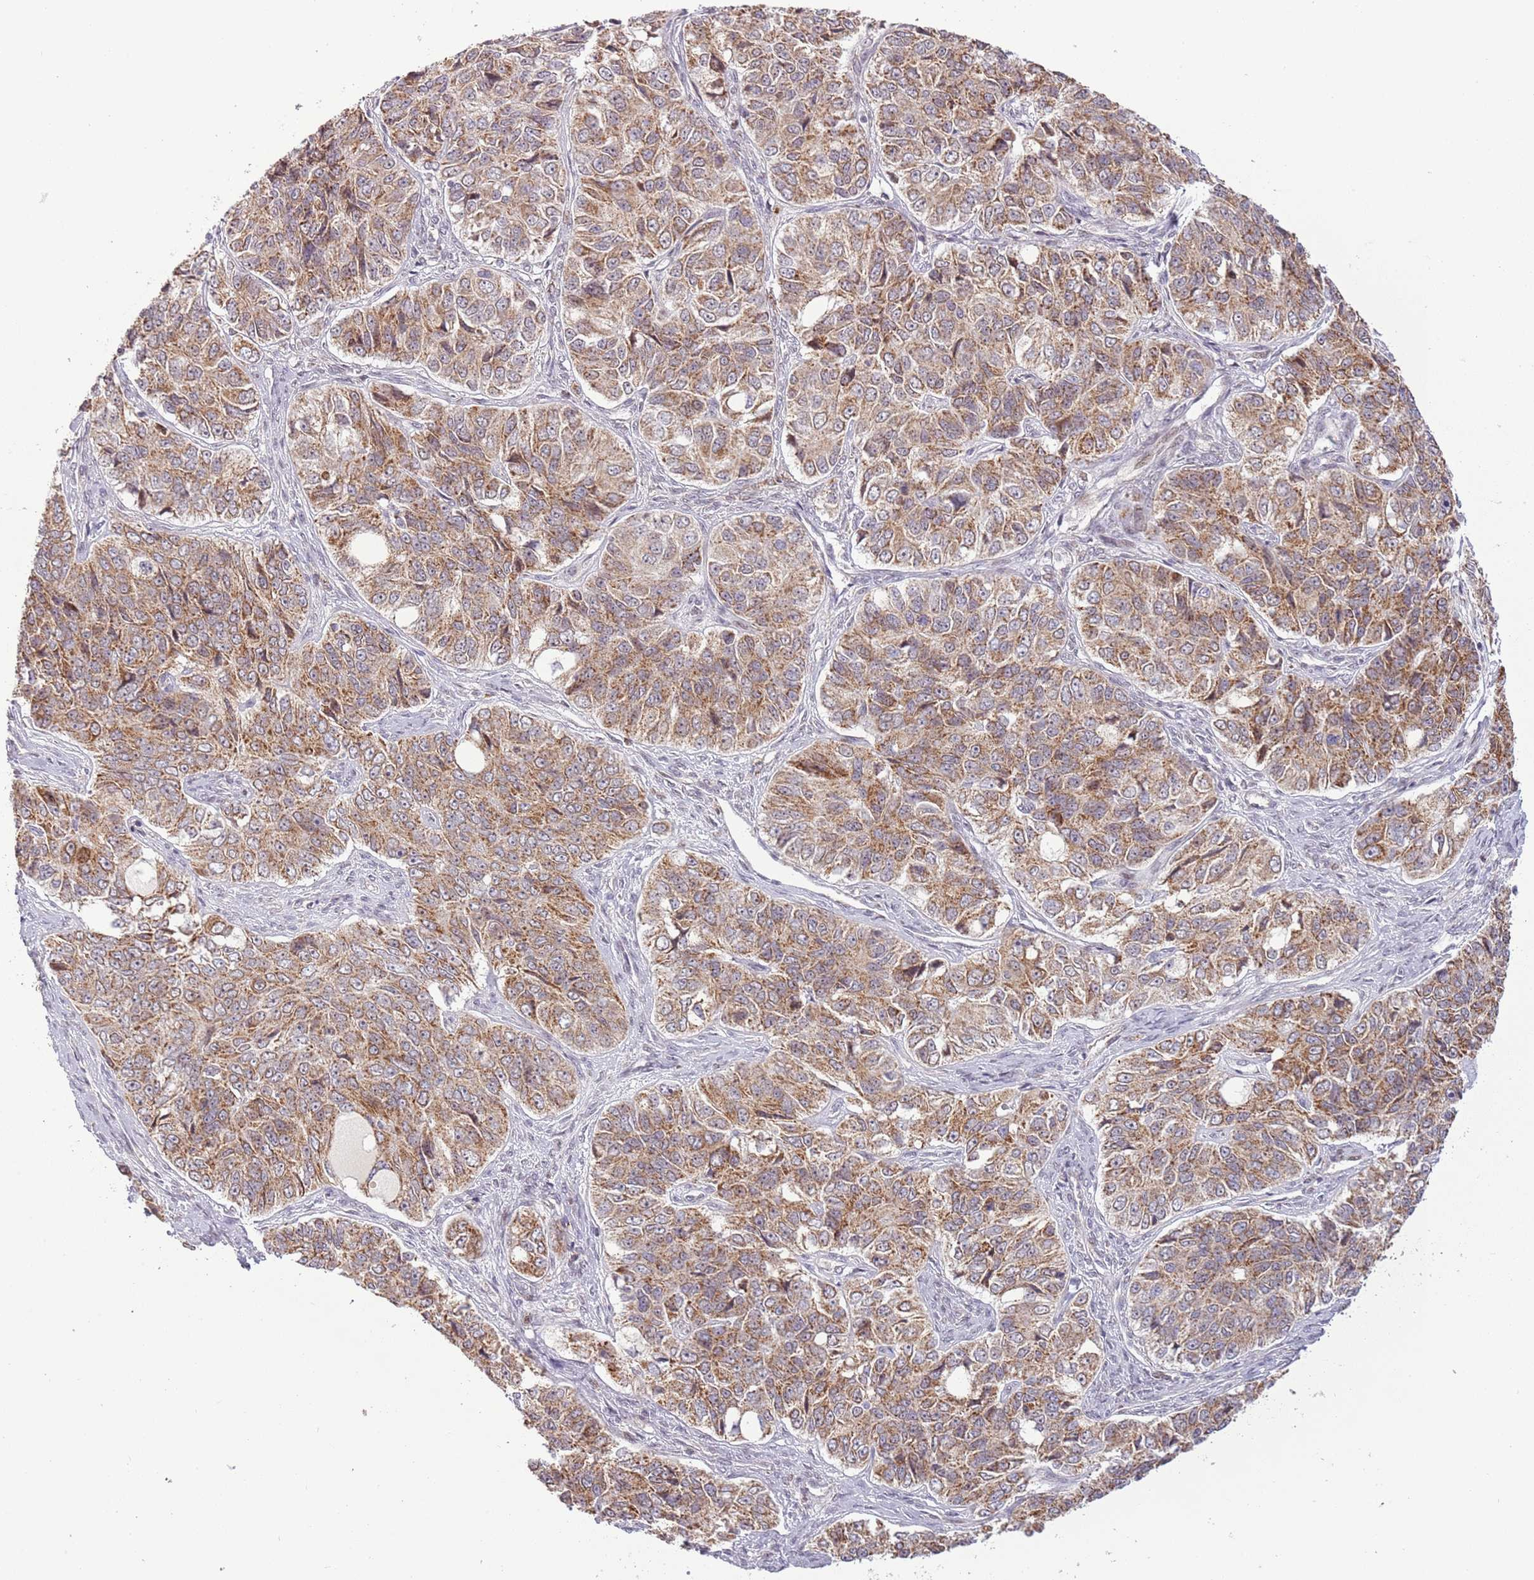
{"staining": {"intensity": "moderate", "quantity": ">75%", "location": "cytoplasmic/membranous"}, "tissue": "ovarian cancer", "cell_type": "Tumor cells", "image_type": "cancer", "snomed": [{"axis": "morphology", "description": "Carcinoma, endometroid"}, {"axis": "topography", "description": "Ovary"}], "caption": "Endometroid carcinoma (ovarian) was stained to show a protein in brown. There is medium levels of moderate cytoplasmic/membranous positivity in about >75% of tumor cells. (Stains: DAB in brown, nuclei in blue, Microscopy: brightfield microscopy at high magnification).", "gene": "MLLT11", "patient": {"sex": "female", "age": 51}}